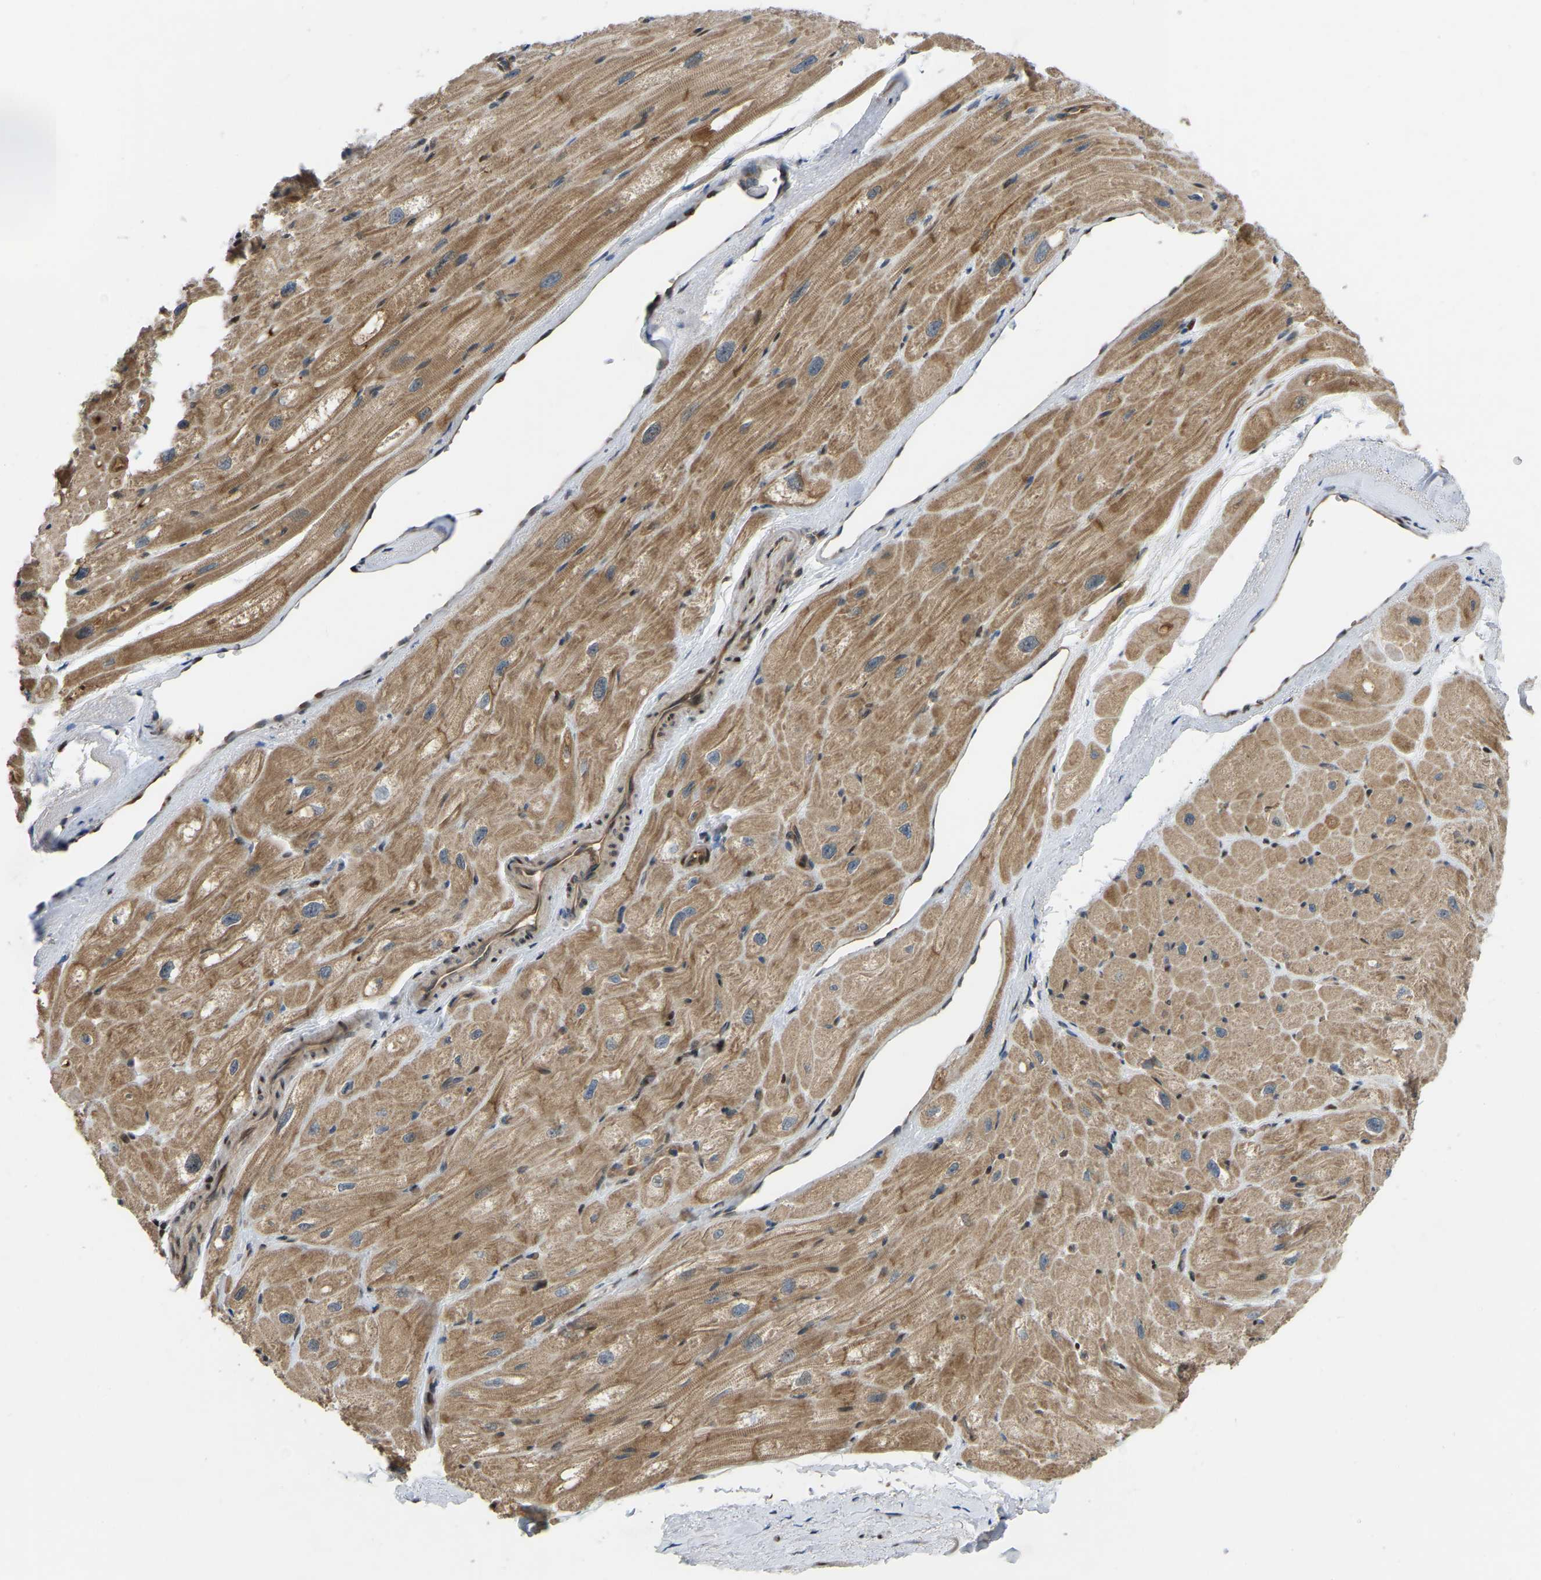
{"staining": {"intensity": "moderate", "quantity": ">75%", "location": "cytoplasmic/membranous"}, "tissue": "heart muscle", "cell_type": "Cardiomyocytes", "image_type": "normal", "snomed": [{"axis": "morphology", "description": "Normal tissue, NOS"}, {"axis": "topography", "description": "Heart"}], "caption": "Brown immunohistochemical staining in benign human heart muscle demonstrates moderate cytoplasmic/membranous staining in about >75% of cardiomyocytes. (Stains: DAB (3,3'-diaminobenzidine) in brown, nuclei in blue, Microscopy: brightfield microscopy at high magnification).", "gene": "C21orf91", "patient": {"sex": "male", "age": 49}}